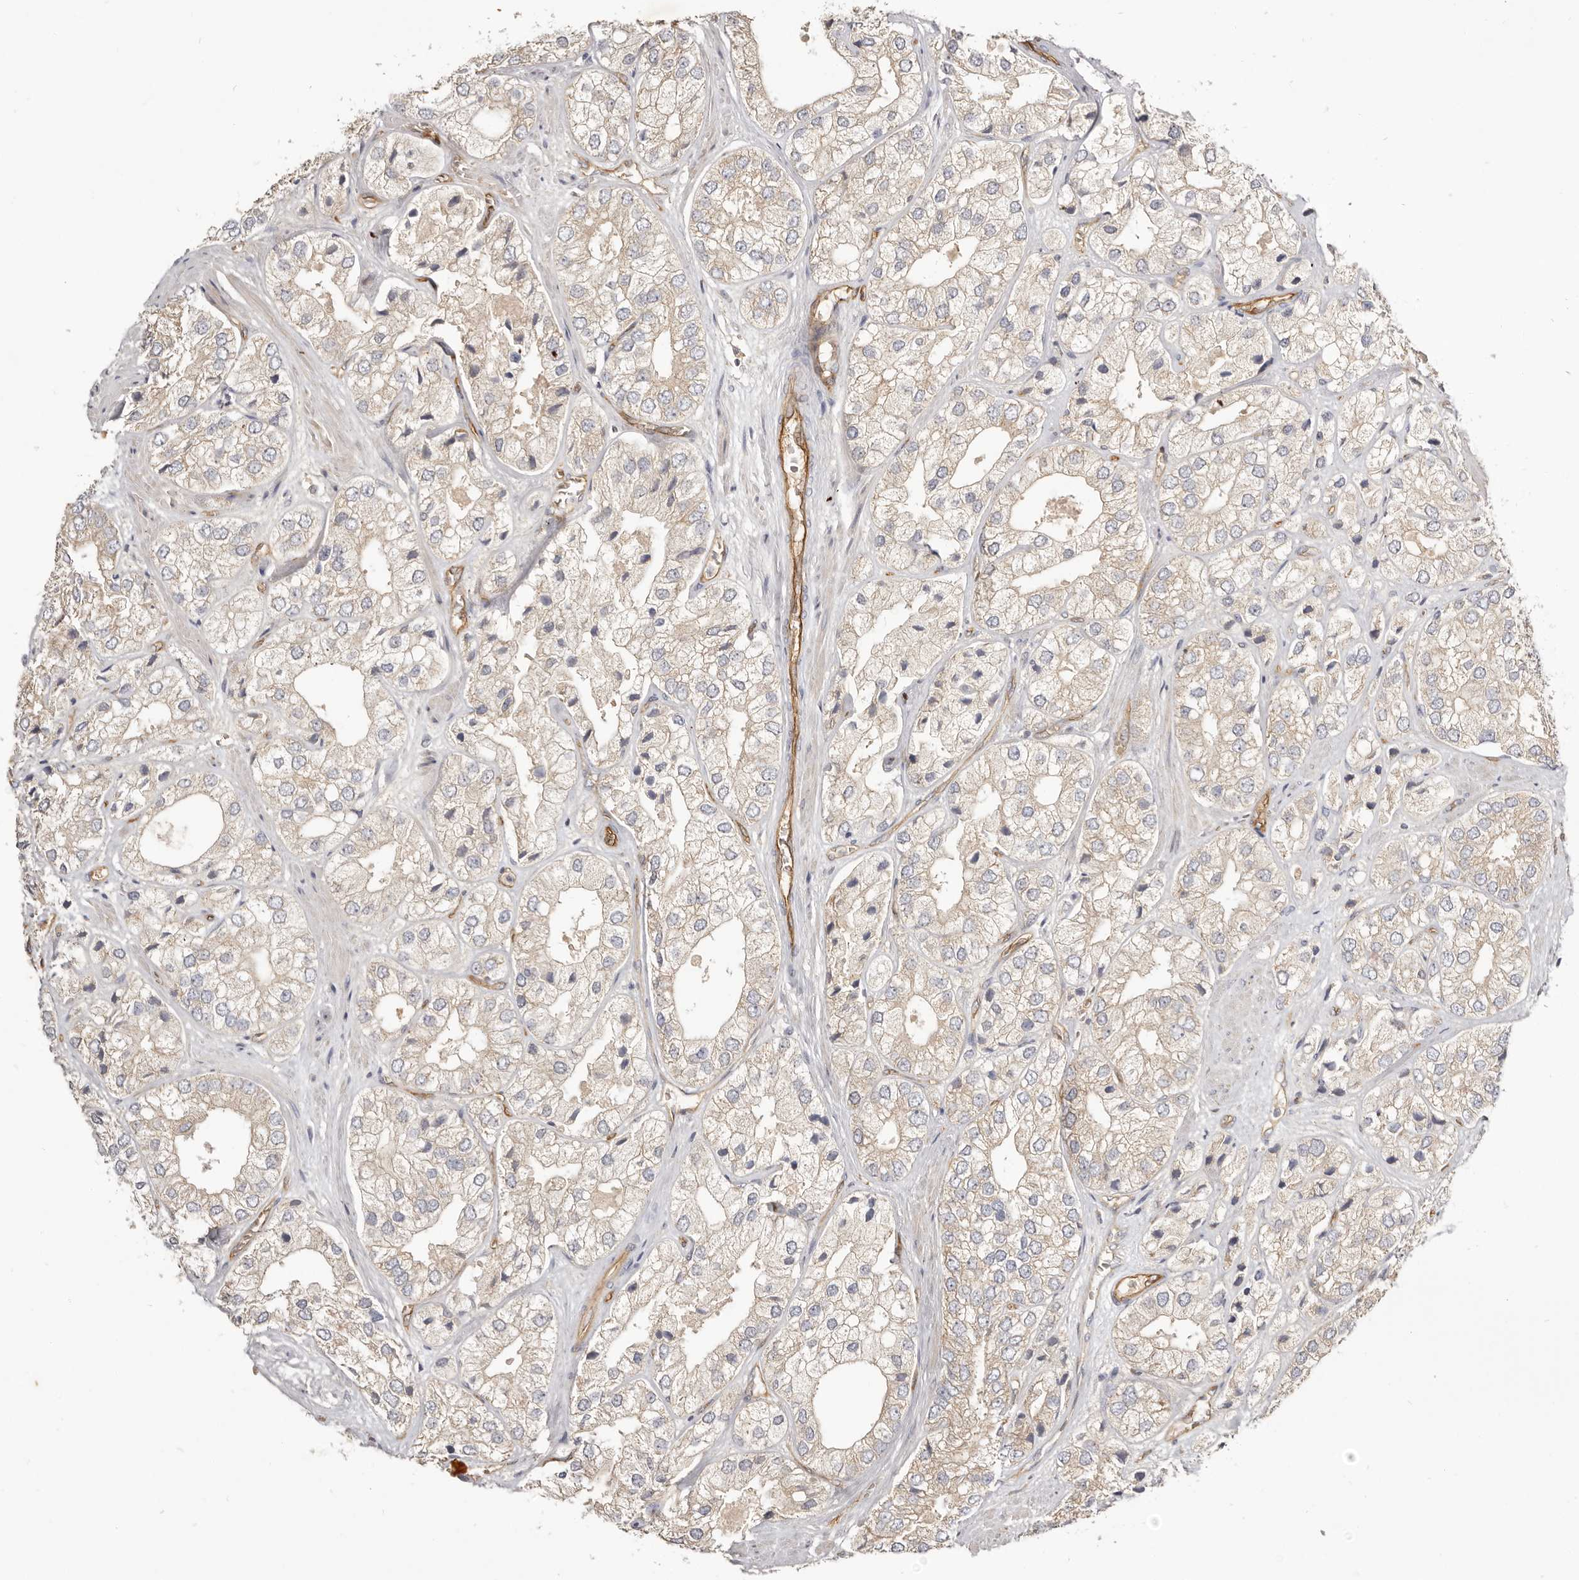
{"staining": {"intensity": "weak", "quantity": ">75%", "location": "cytoplasmic/membranous"}, "tissue": "prostate cancer", "cell_type": "Tumor cells", "image_type": "cancer", "snomed": [{"axis": "morphology", "description": "Adenocarcinoma, High grade"}, {"axis": "topography", "description": "Prostate"}], "caption": "Tumor cells show low levels of weak cytoplasmic/membranous expression in approximately >75% of cells in prostate cancer (high-grade adenocarcinoma). (Stains: DAB (3,3'-diaminobenzidine) in brown, nuclei in blue, Microscopy: brightfield microscopy at high magnification).", "gene": "ADAMTS9", "patient": {"sex": "male", "age": 50}}